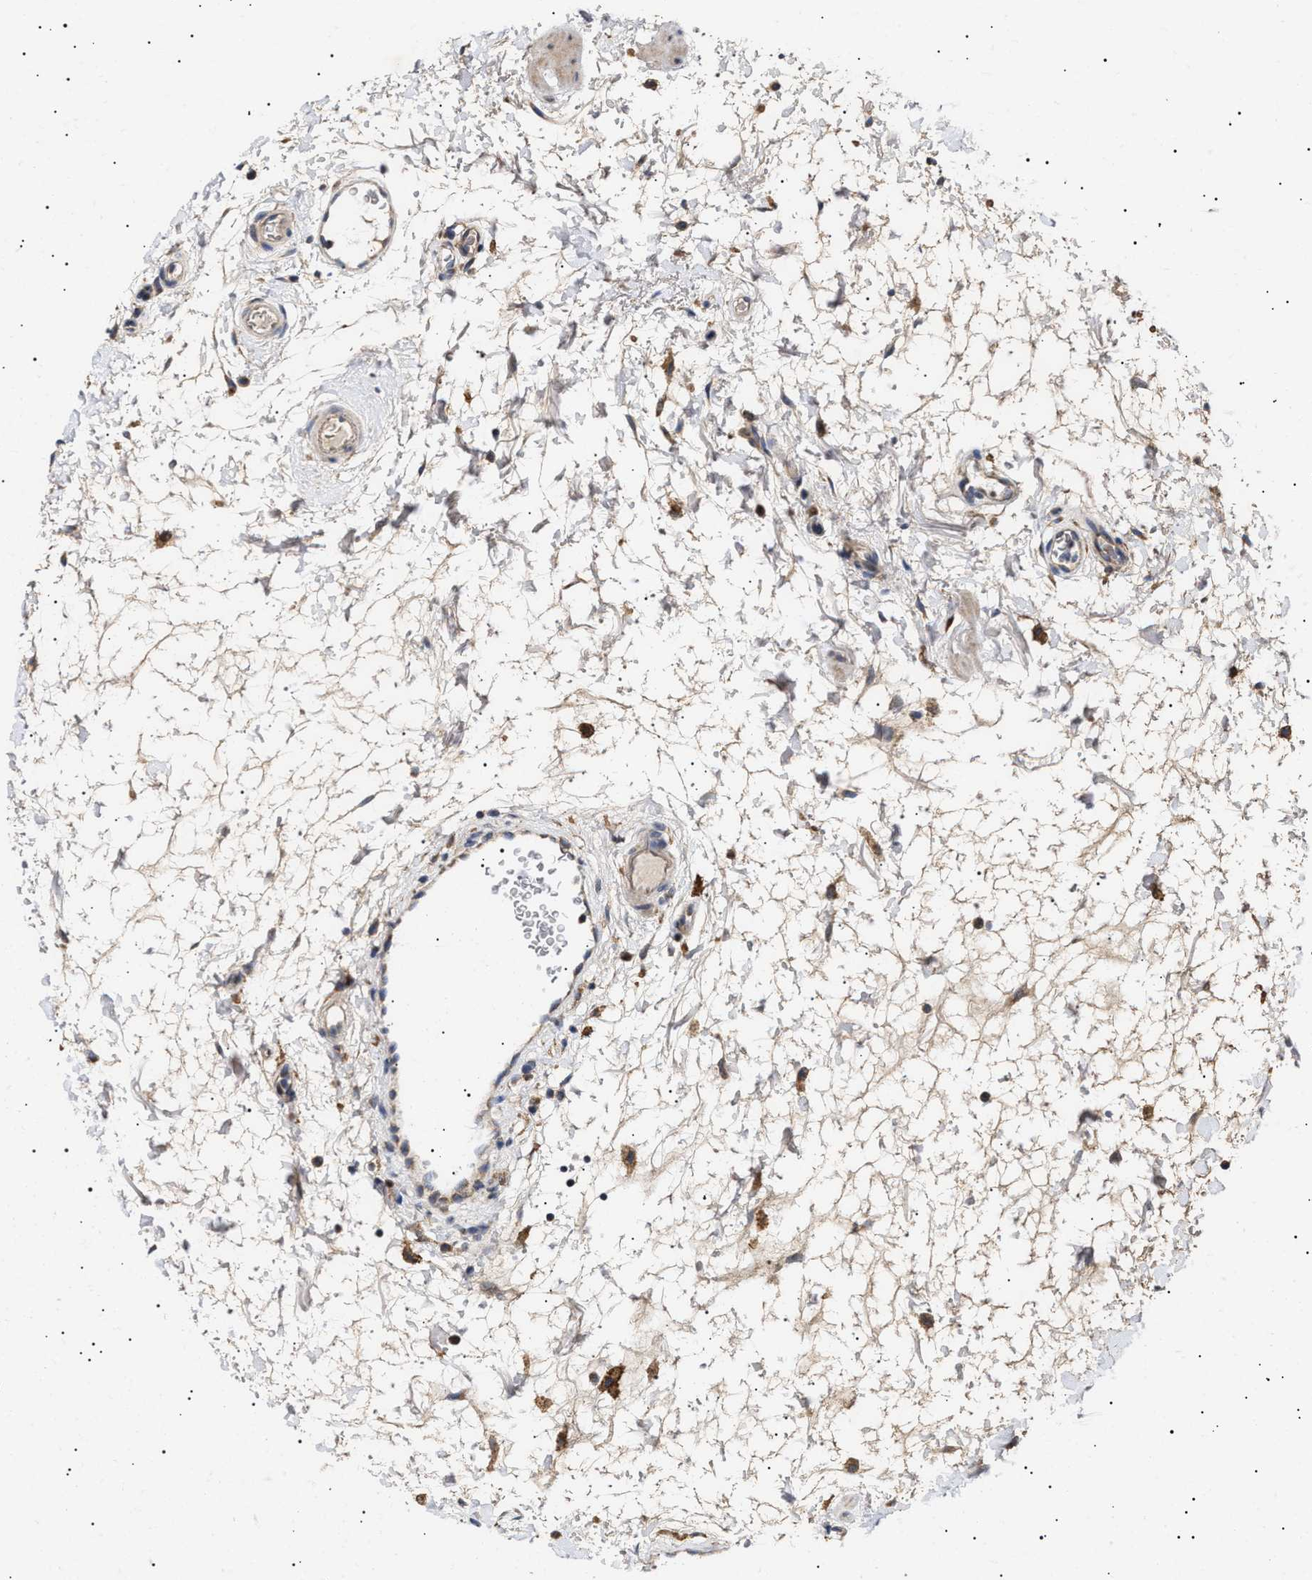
{"staining": {"intensity": "moderate", "quantity": ">75%", "location": "cytoplasmic/membranous"}, "tissue": "oral mucosa", "cell_type": "Squamous epithelial cells", "image_type": "normal", "snomed": [{"axis": "morphology", "description": "Normal tissue, NOS"}, {"axis": "topography", "description": "Oral tissue"}], "caption": "Immunohistochemistry (IHC) photomicrograph of normal human oral mucosa stained for a protein (brown), which shows medium levels of moderate cytoplasmic/membranous expression in about >75% of squamous epithelial cells.", "gene": "MRPL10", "patient": {"sex": "male", "age": 66}}